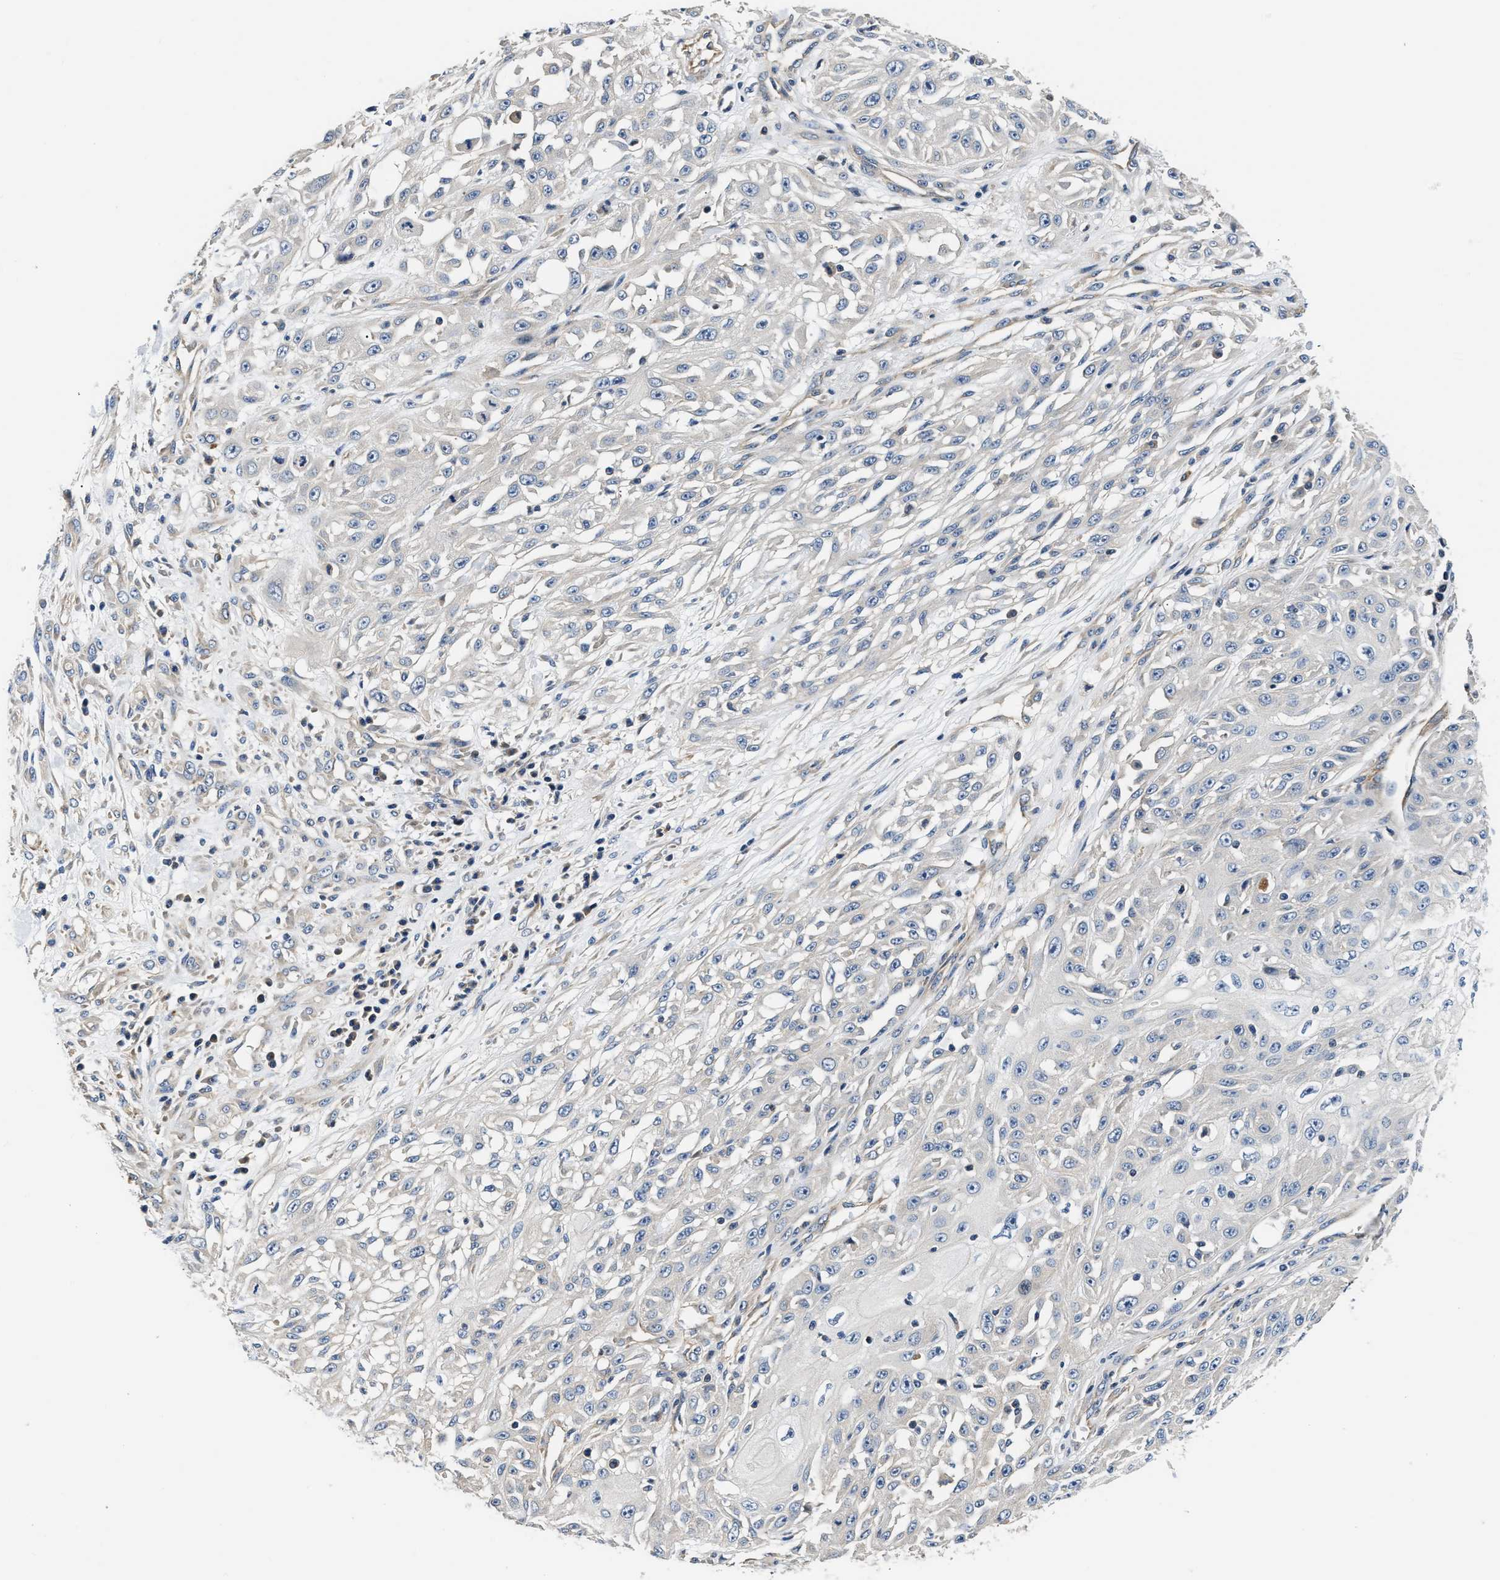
{"staining": {"intensity": "negative", "quantity": "none", "location": "none"}, "tissue": "skin cancer", "cell_type": "Tumor cells", "image_type": "cancer", "snomed": [{"axis": "morphology", "description": "Squamous cell carcinoma, NOS"}, {"axis": "morphology", "description": "Squamous cell carcinoma, metastatic, NOS"}, {"axis": "topography", "description": "Skin"}, {"axis": "topography", "description": "Lymph node"}], "caption": "Immunohistochemistry micrograph of skin cancer stained for a protein (brown), which reveals no staining in tumor cells.", "gene": "TEX2", "patient": {"sex": "male", "age": 75}}